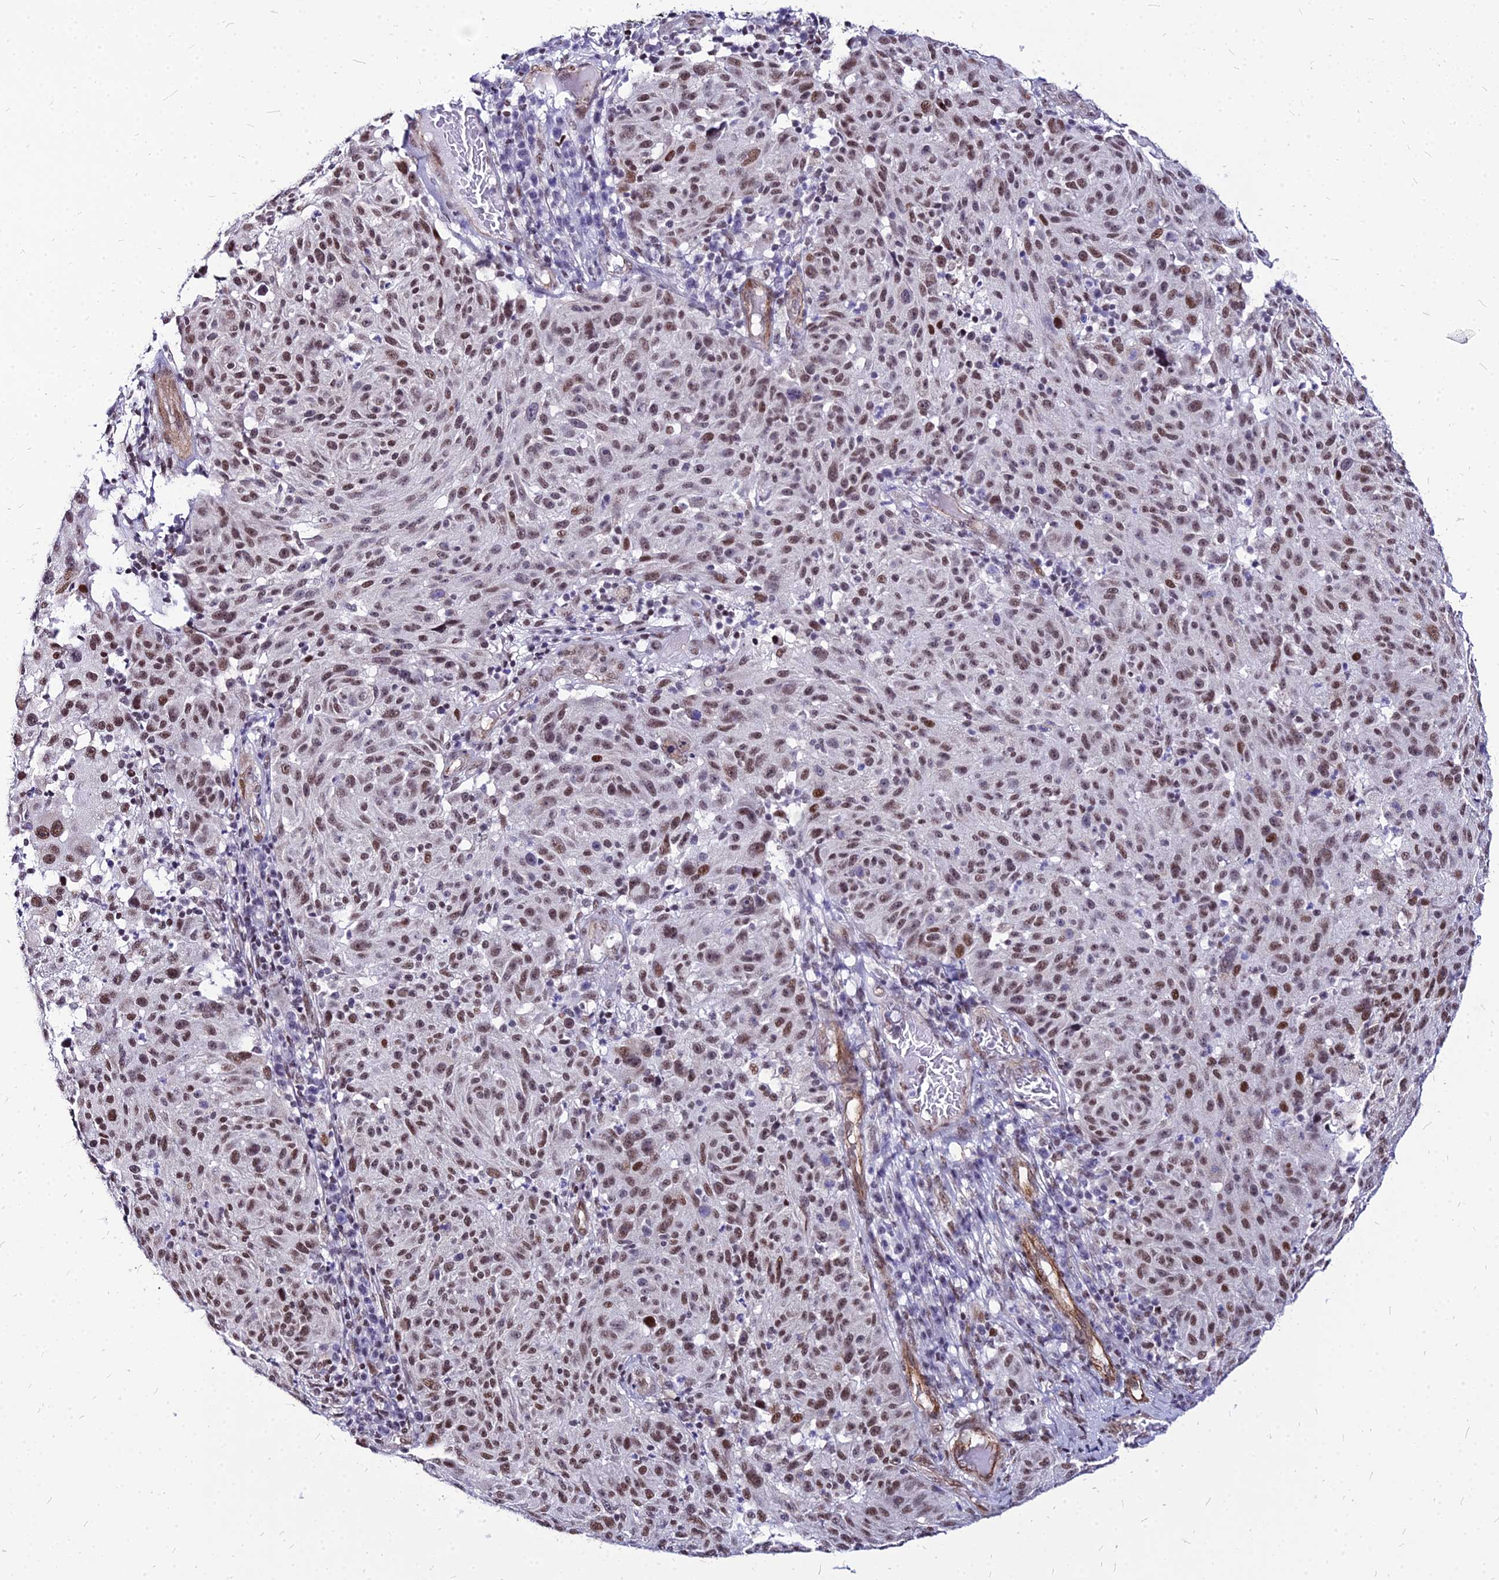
{"staining": {"intensity": "moderate", "quantity": ">75%", "location": "nuclear"}, "tissue": "melanoma", "cell_type": "Tumor cells", "image_type": "cancer", "snomed": [{"axis": "morphology", "description": "Malignant melanoma, NOS"}, {"axis": "topography", "description": "Skin"}], "caption": "Melanoma was stained to show a protein in brown. There is medium levels of moderate nuclear positivity in approximately >75% of tumor cells.", "gene": "FDX2", "patient": {"sex": "male", "age": 53}}